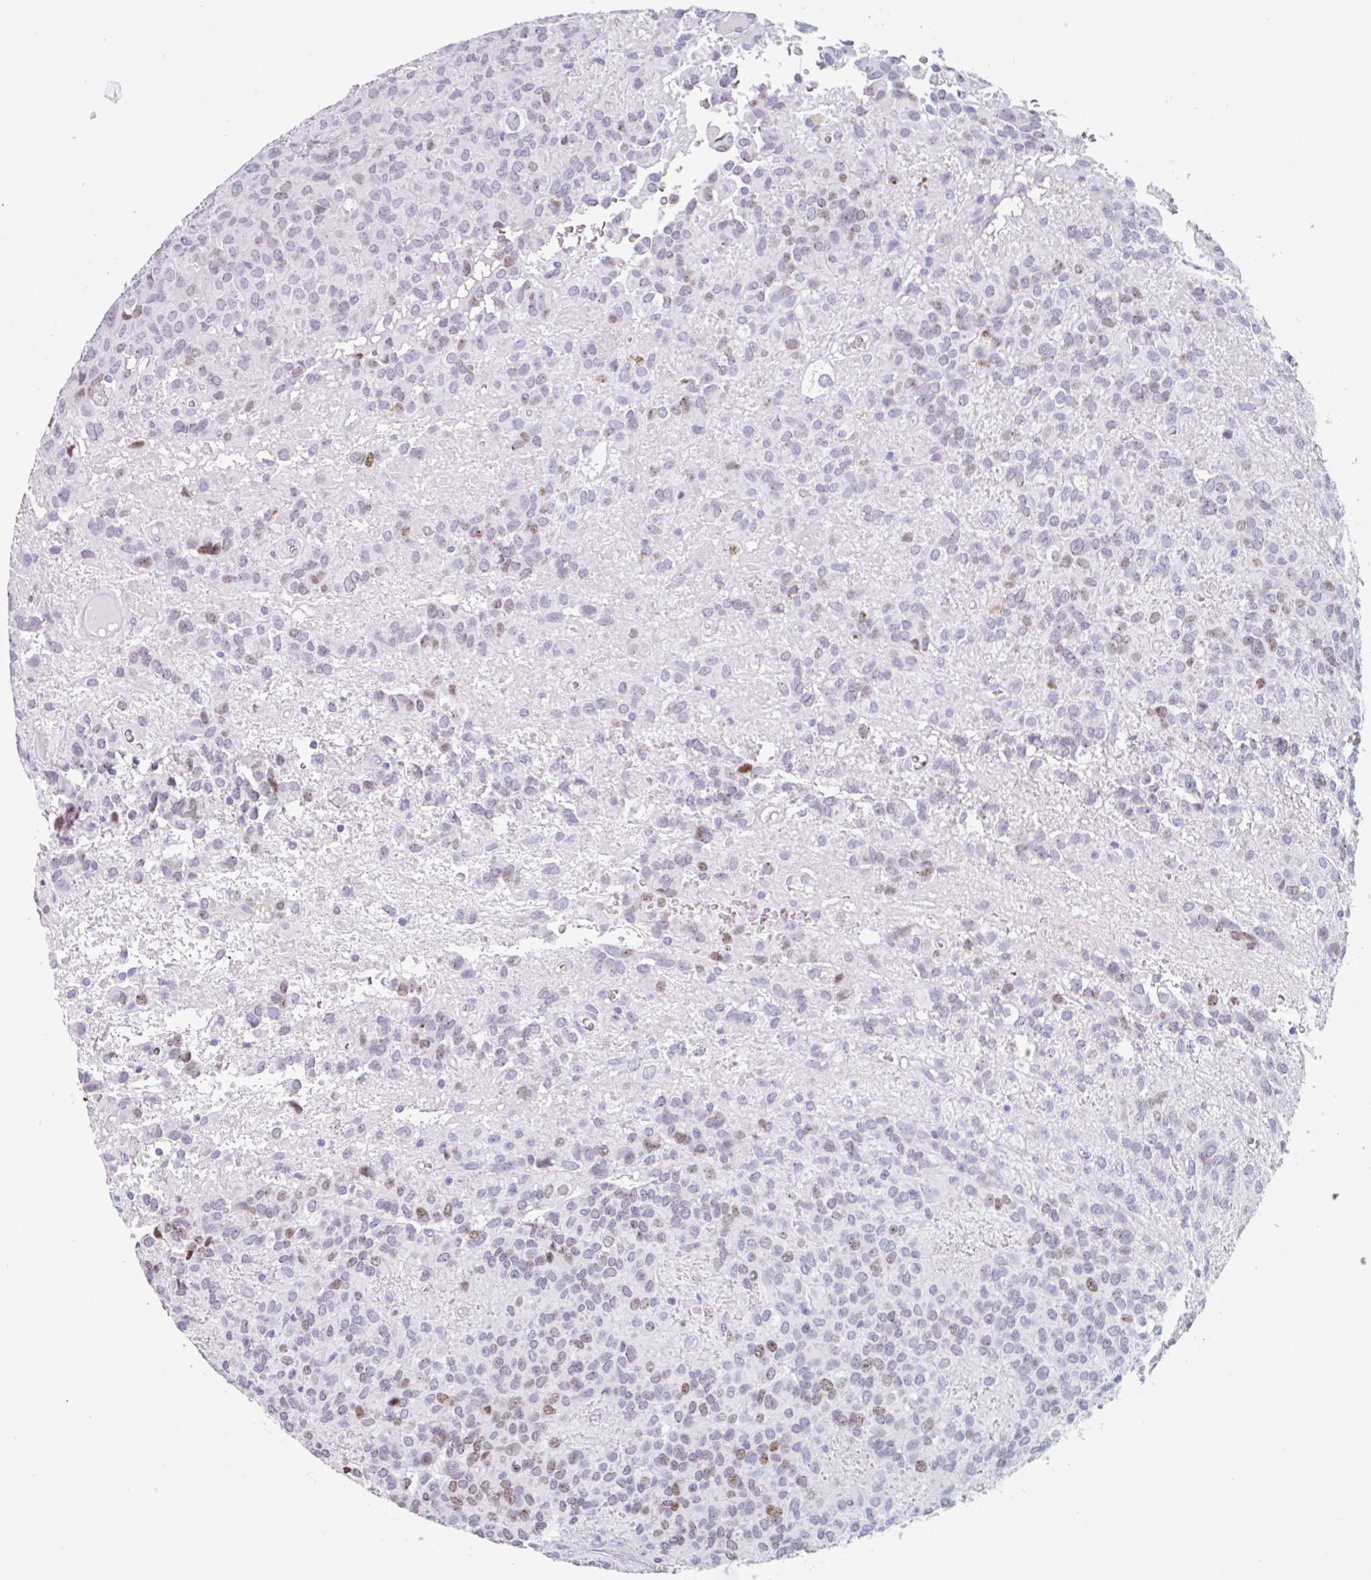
{"staining": {"intensity": "moderate", "quantity": "<25%", "location": "nuclear"}, "tissue": "glioma", "cell_type": "Tumor cells", "image_type": "cancer", "snomed": [{"axis": "morphology", "description": "Glioma, malignant, Low grade"}, {"axis": "topography", "description": "Brain"}], "caption": "Tumor cells display moderate nuclear staining in about <25% of cells in glioma.", "gene": "EMC4", "patient": {"sex": "male", "age": 56}}